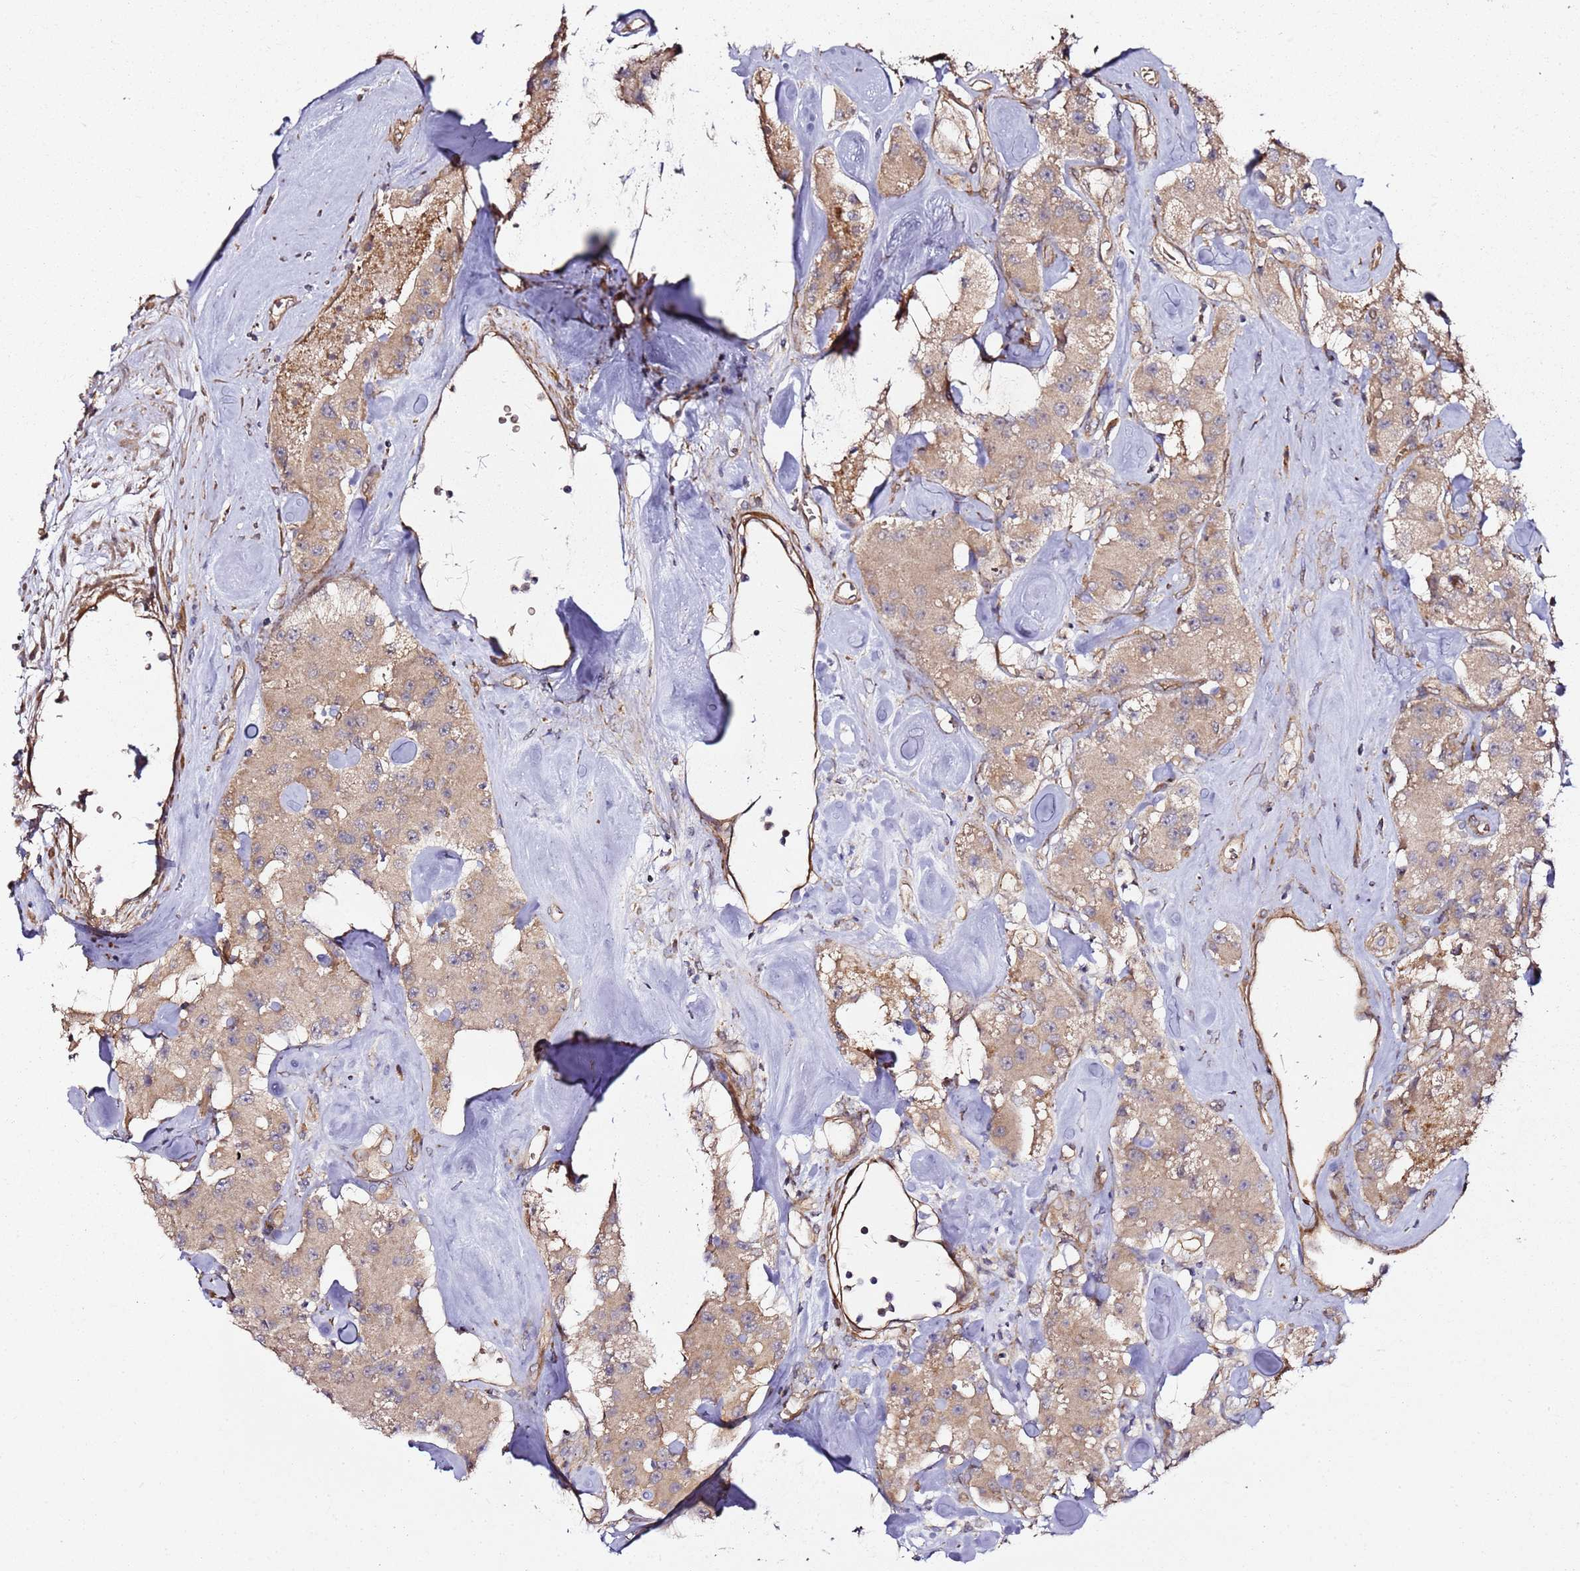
{"staining": {"intensity": "moderate", "quantity": ">75%", "location": "cytoplasmic/membranous"}, "tissue": "carcinoid", "cell_type": "Tumor cells", "image_type": "cancer", "snomed": [{"axis": "morphology", "description": "Carcinoid, malignant, NOS"}, {"axis": "topography", "description": "Pancreas"}], "caption": "Immunohistochemistry (DAB) staining of carcinoid (malignant) exhibits moderate cytoplasmic/membranous protein staining in approximately >75% of tumor cells.", "gene": "TM2D2", "patient": {"sex": "male", "age": 41}}